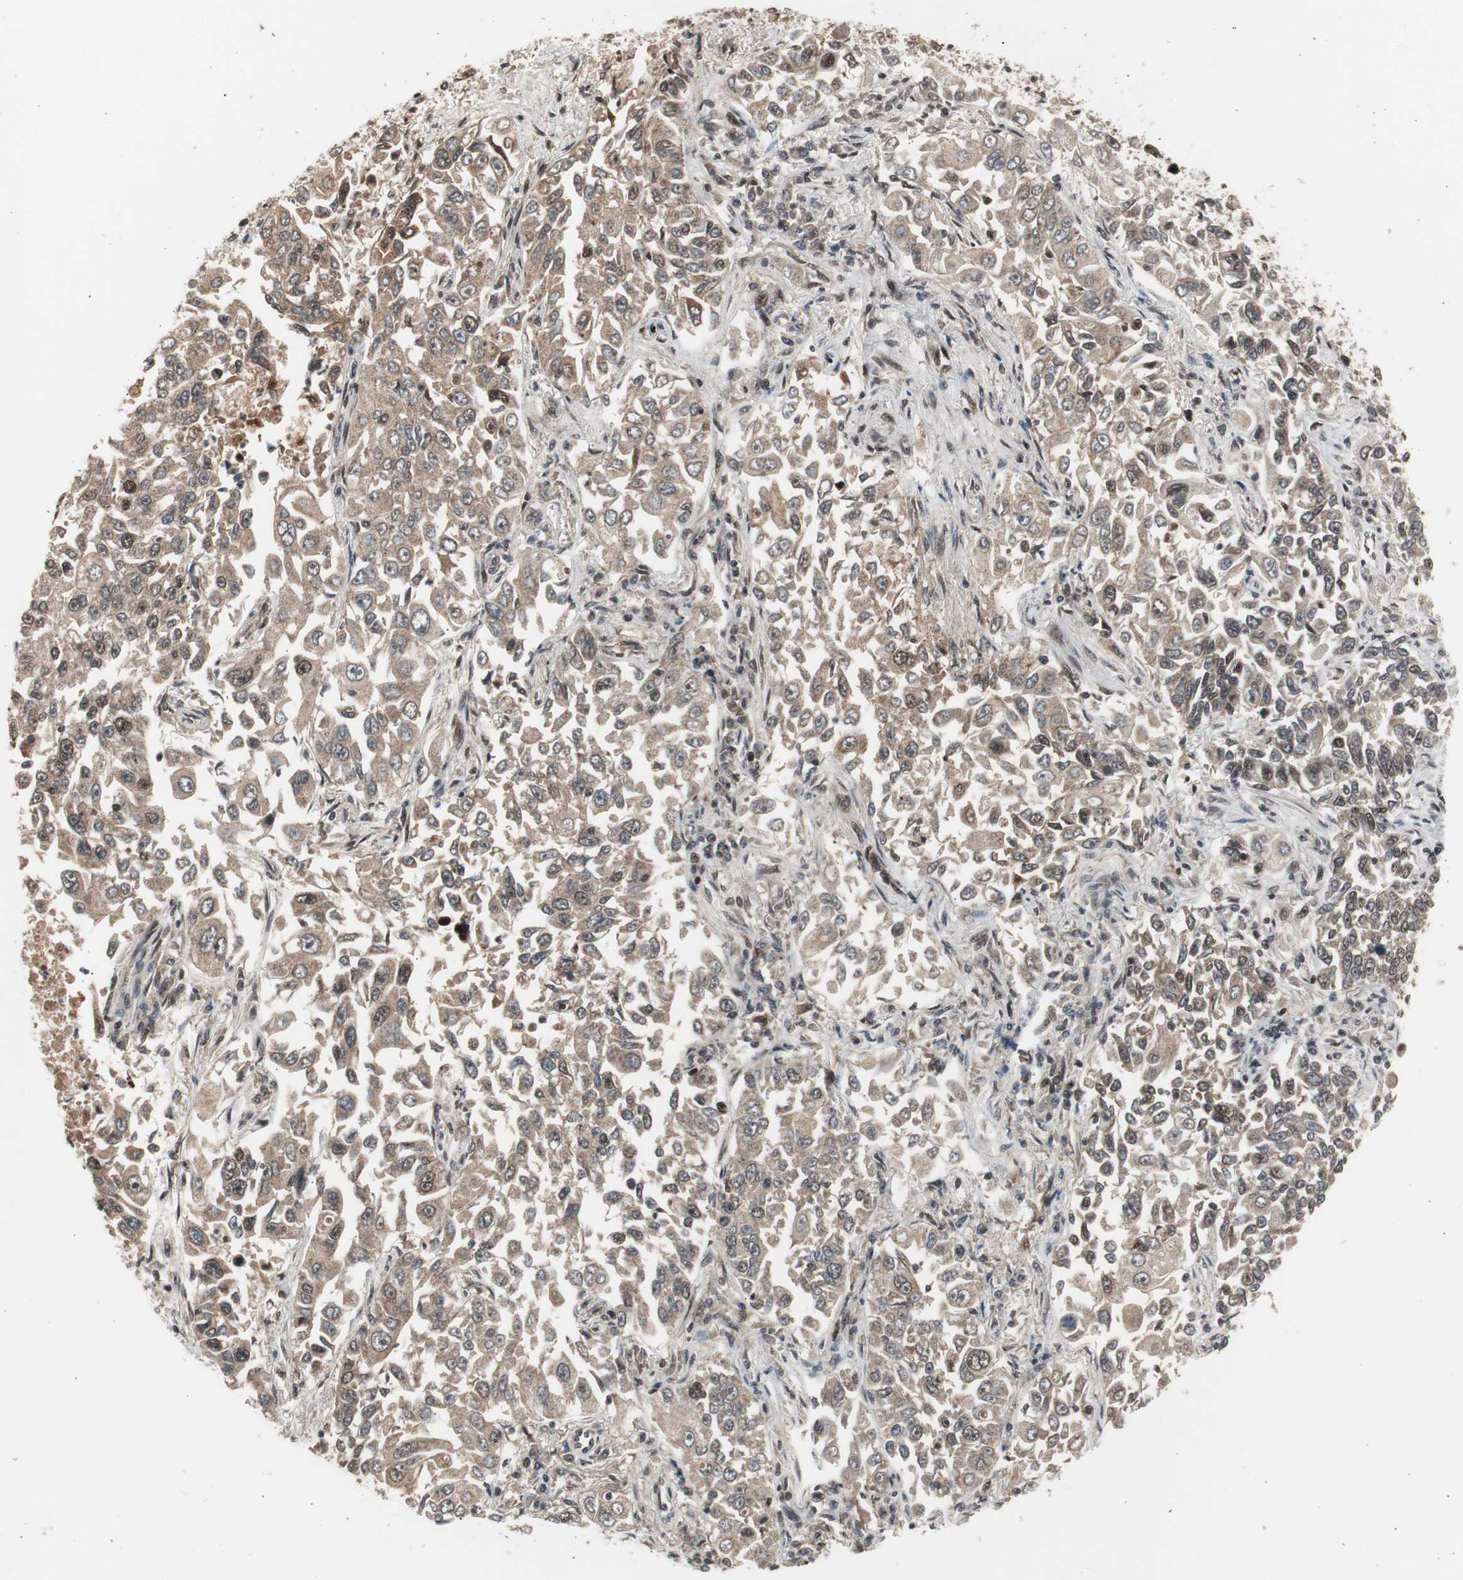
{"staining": {"intensity": "strong", "quantity": ">75%", "location": "cytoplasmic/membranous,nuclear"}, "tissue": "lung cancer", "cell_type": "Tumor cells", "image_type": "cancer", "snomed": [{"axis": "morphology", "description": "Adenocarcinoma, NOS"}, {"axis": "topography", "description": "Lung"}], "caption": "Lung cancer stained for a protein shows strong cytoplasmic/membranous and nuclear positivity in tumor cells. (Brightfield microscopy of DAB IHC at high magnification).", "gene": "RPA1", "patient": {"sex": "male", "age": 84}}